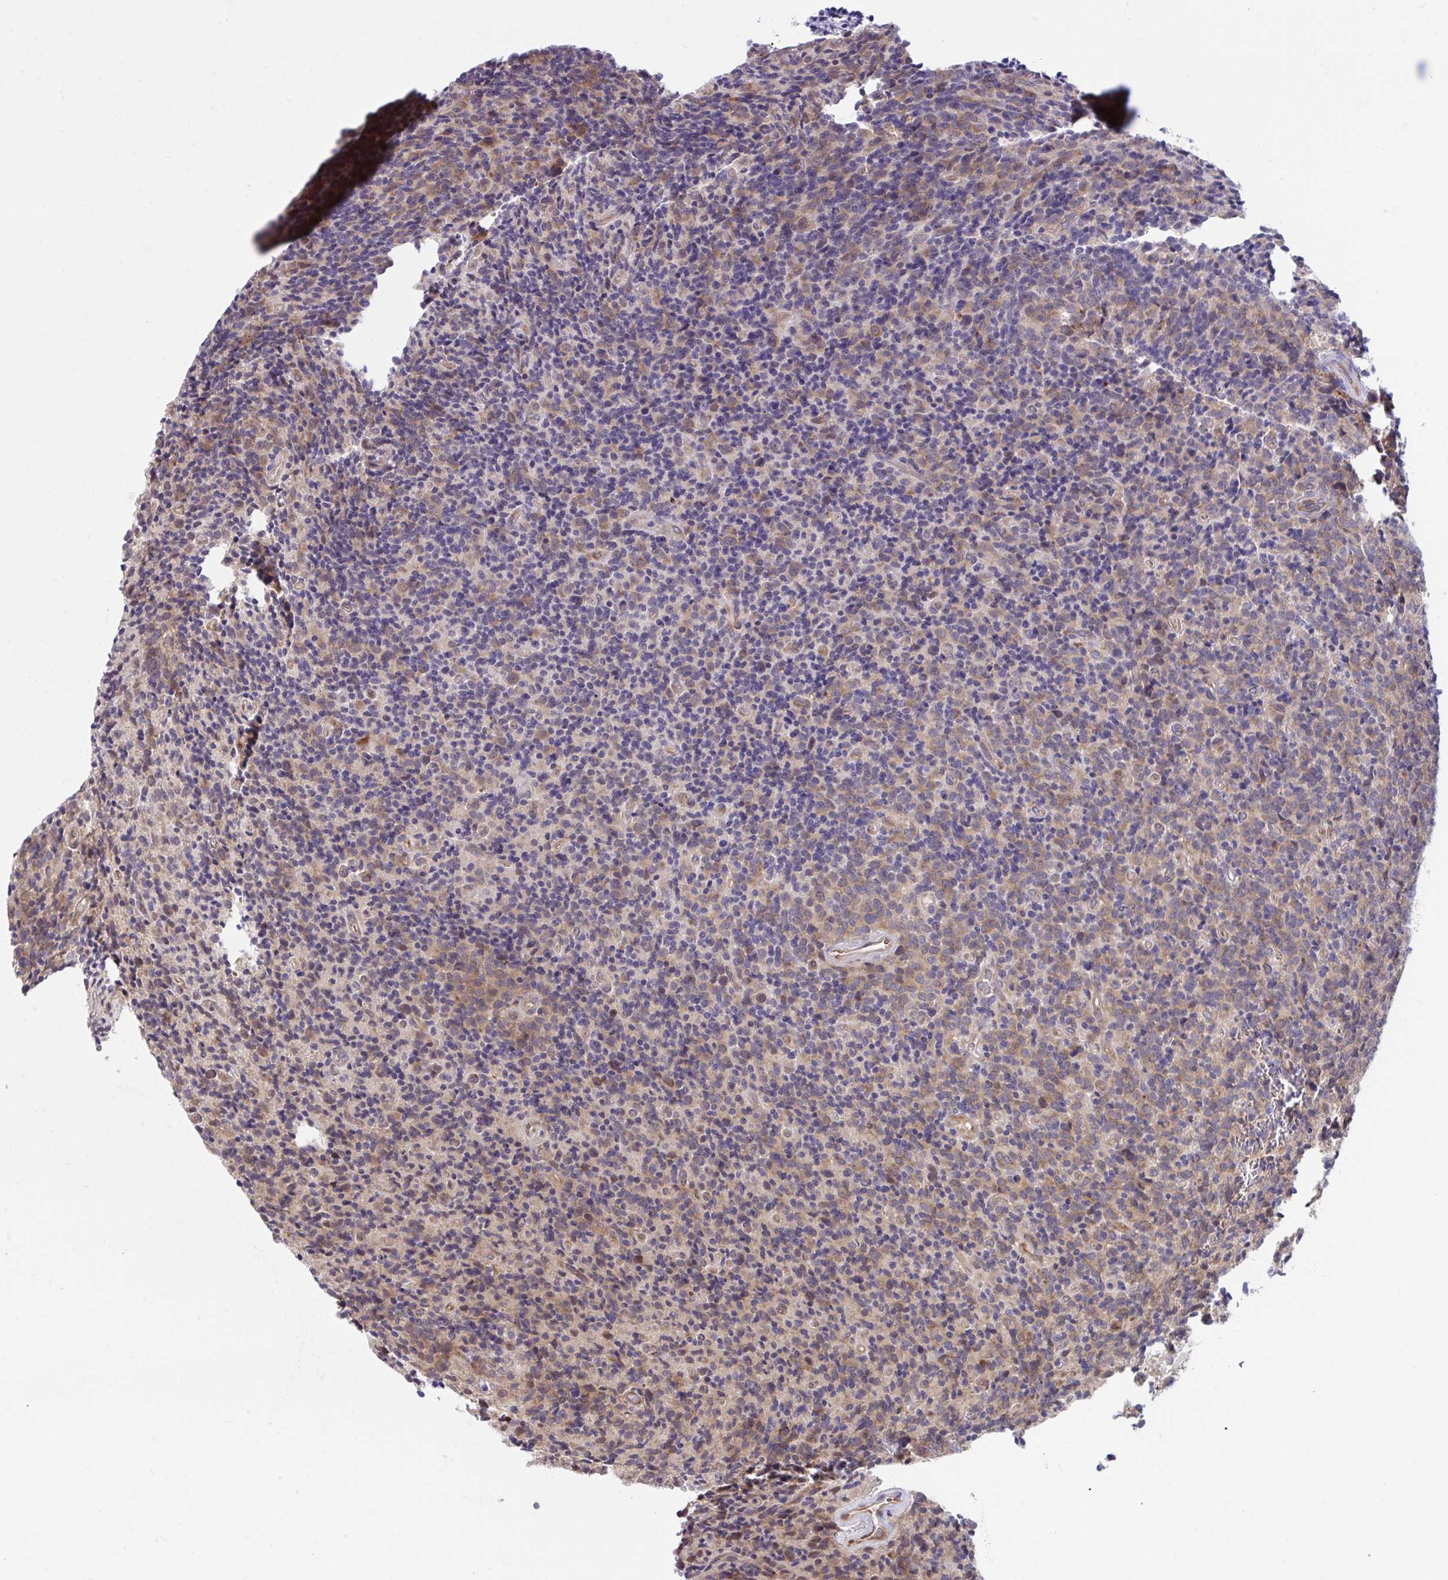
{"staining": {"intensity": "moderate", "quantity": "25%-75%", "location": "cytoplasmic/membranous"}, "tissue": "glioma", "cell_type": "Tumor cells", "image_type": "cancer", "snomed": [{"axis": "morphology", "description": "Glioma, malignant, High grade"}, {"axis": "topography", "description": "Brain"}], "caption": "Moderate cytoplasmic/membranous protein positivity is present in about 25%-75% of tumor cells in glioma.", "gene": "SELENON", "patient": {"sex": "male", "age": 76}}